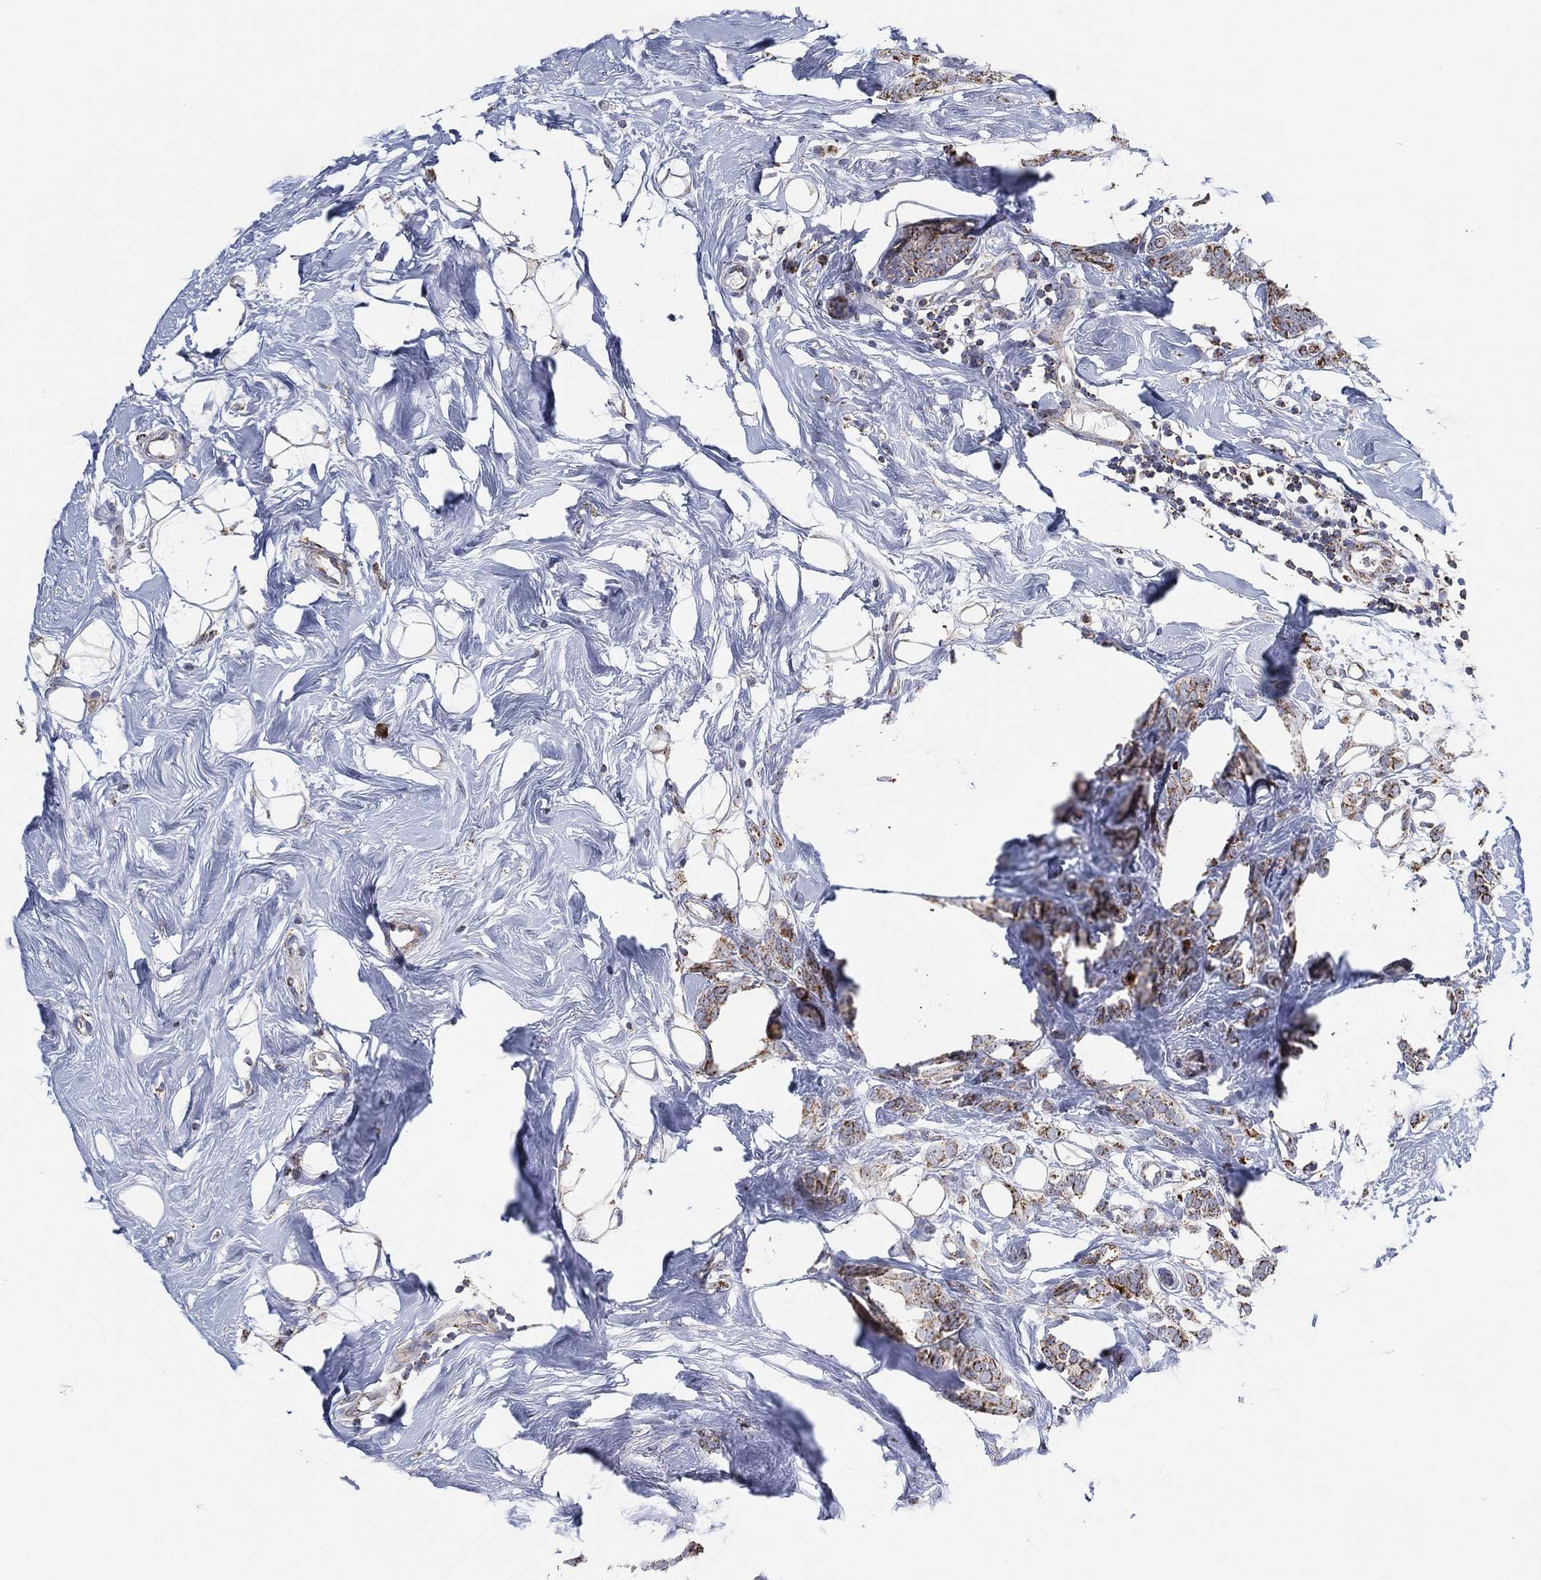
{"staining": {"intensity": "moderate", "quantity": "<25%", "location": "cytoplasmic/membranous"}, "tissue": "breast cancer", "cell_type": "Tumor cells", "image_type": "cancer", "snomed": [{"axis": "morphology", "description": "Lobular carcinoma"}, {"axis": "topography", "description": "Breast"}], "caption": "Protein analysis of breast cancer tissue reveals moderate cytoplasmic/membranous expression in about <25% of tumor cells.", "gene": "GCAT", "patient": {"sex": "female", "age": 49}}